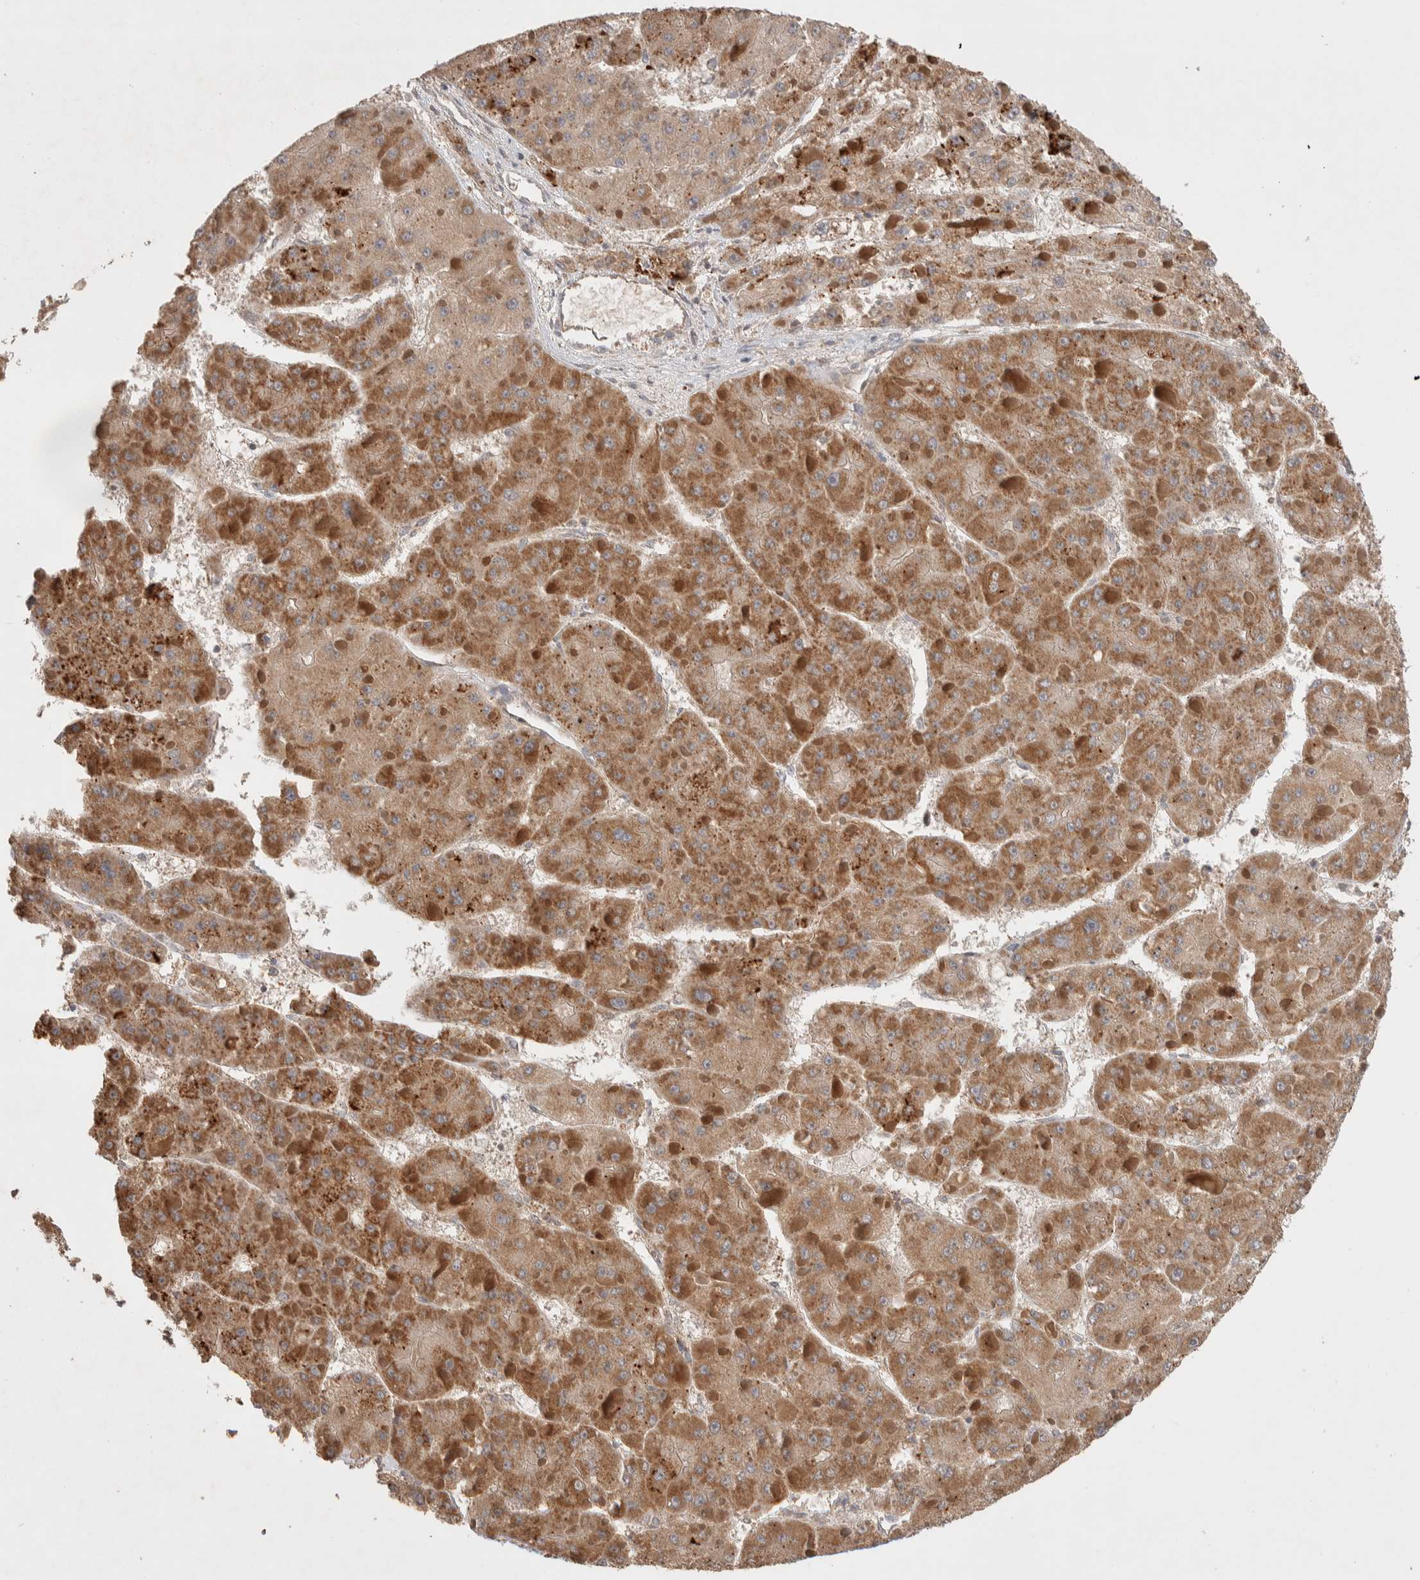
{"staining": {"intensity": "moderate", "quantity": ">75%", "location": "cytoplasmic/membranous"}, "tissue": "liver cancer", "cell_type": "Tumor cells", "image_type": "cancer", "snomed": [{"axis": "morphology", "description": "Carcinoma, Hepatocellular, NOS"}, {"axis": "topography", "description": "Liver"}], "caption": "There is medium levels of moderate cytoplasmic/membranous staining in tumor cells of liver cancer, as demonstrated by immunohistochemical staining (brown color).", "gene": "DEPTOR", "patient": {"sex": "female", "age": 73}}